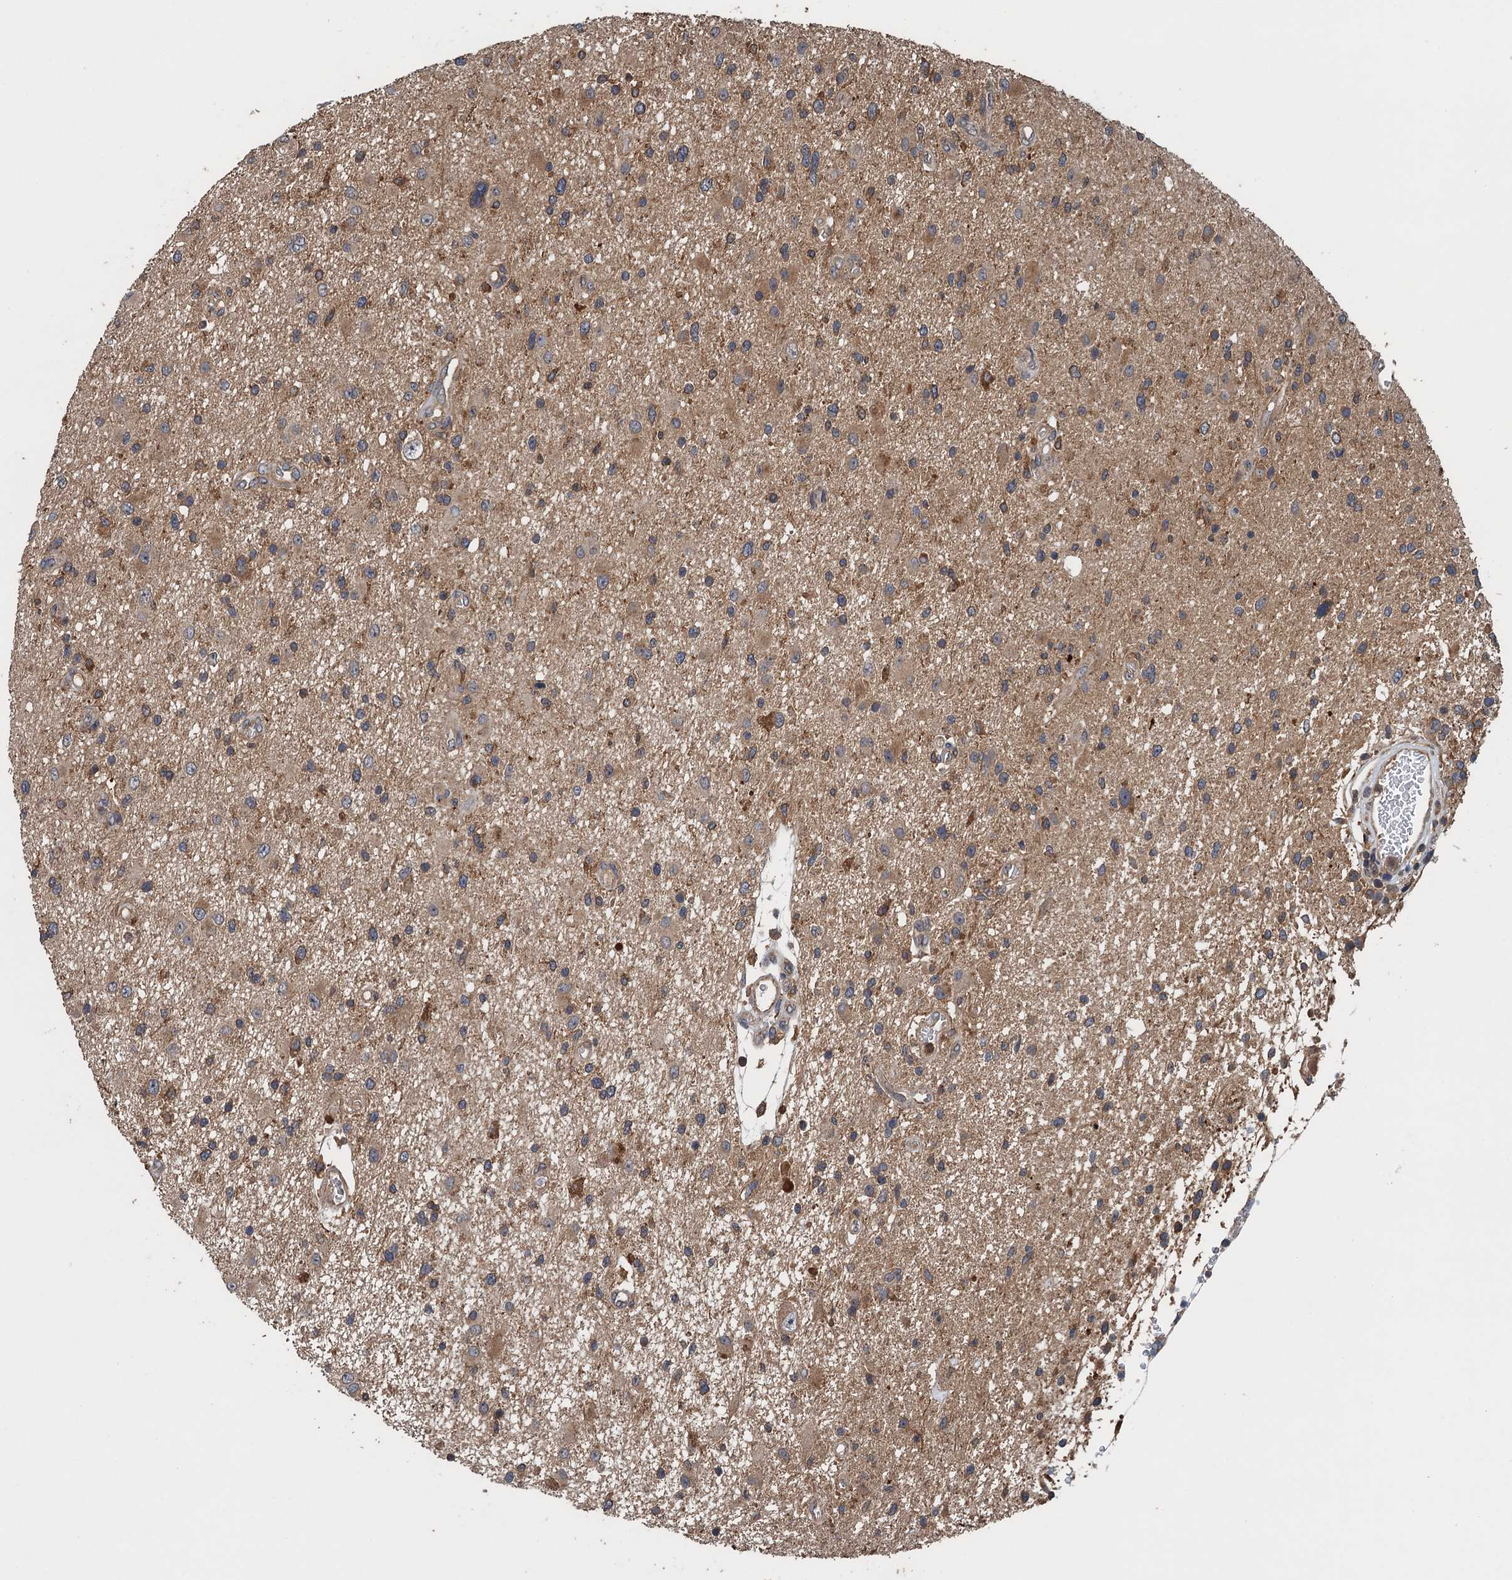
{"staining": {"intensity": "moderate", "quantity": "<25%", "location": "cytoplasmic/membranous"}, "tissue": "glioma", "cell_type": "Tumor cells", "image_type": "cancer", "snomed": [{"axis": "morphology", "description": "Glioma, malignant, High grade"}, {"axis": "topography", "description": "Brain"}], "caption": "The immunohistochemical stain shows moderate cytoplasmic/membranous expression in tumor cells of malignant glioma (high-grade) tissue. (Brightfield microscopy of DAB IHC at high magnification).", "gene": "BORCS5", "patient": {"sex": "male", "age": 33}}